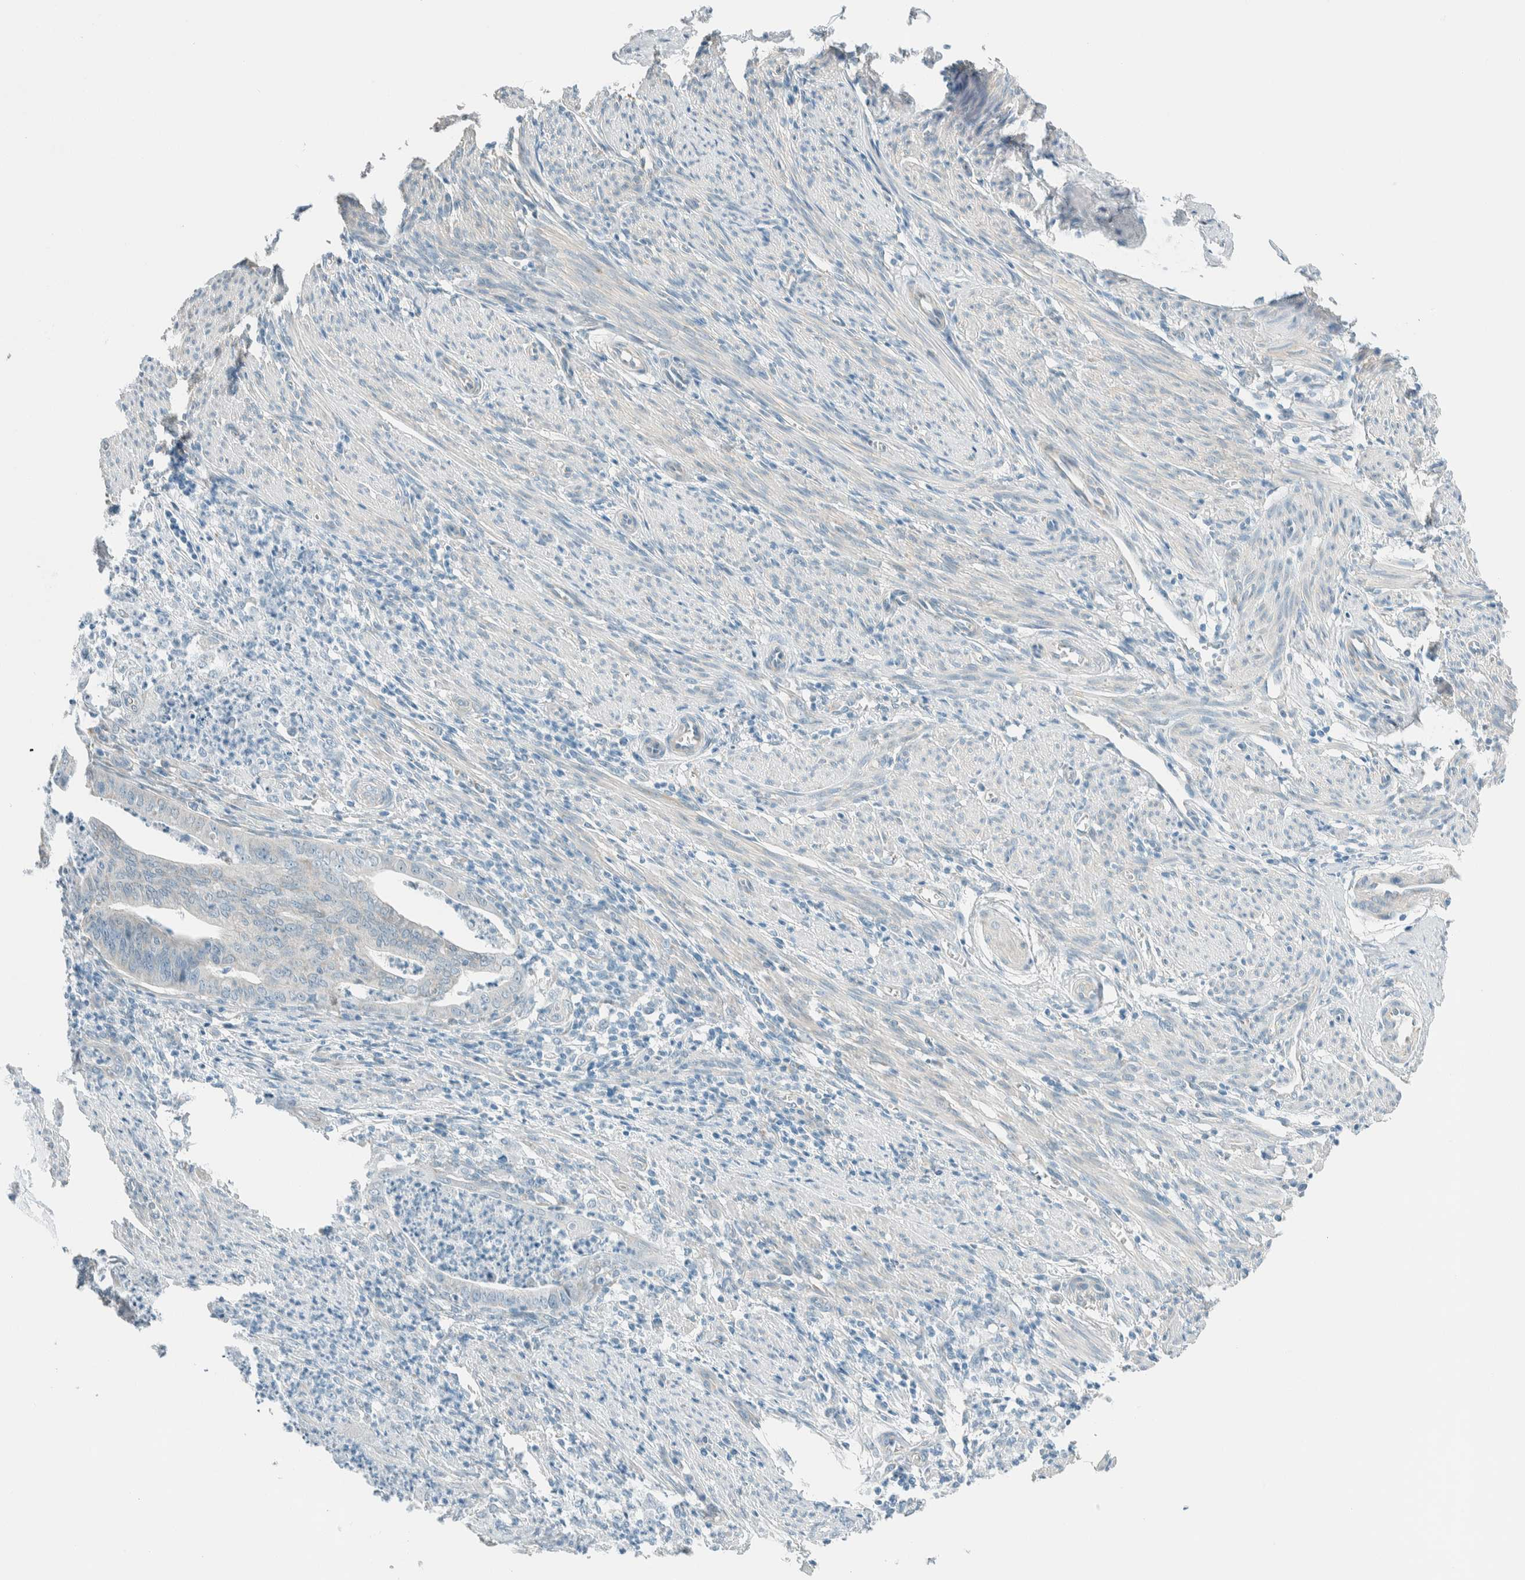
{"staining": {"intensity": "negative", "quantity": "none", "location": "none"}, "tissue": "endometrial cancer", "cell_type": "Tumor cells", "image_type": "cancer", "snomed": [{"axis": "morphology", "description": "Polyp, NOS"}, {"axis": "morphology", "description": "Adenocarcinoma, NOS"}, {"axis": "morphology", "description": "Adenoma, NOS"}, {"axis": "topography", "description": "Endometrium"}], "caption": "Adenoma (endometrial) stained for a protein using immunohistochemistry displays no staining tumor cells.", "gene": "ALDH7A1", "patient": {"sex": "female", "age": 79}}